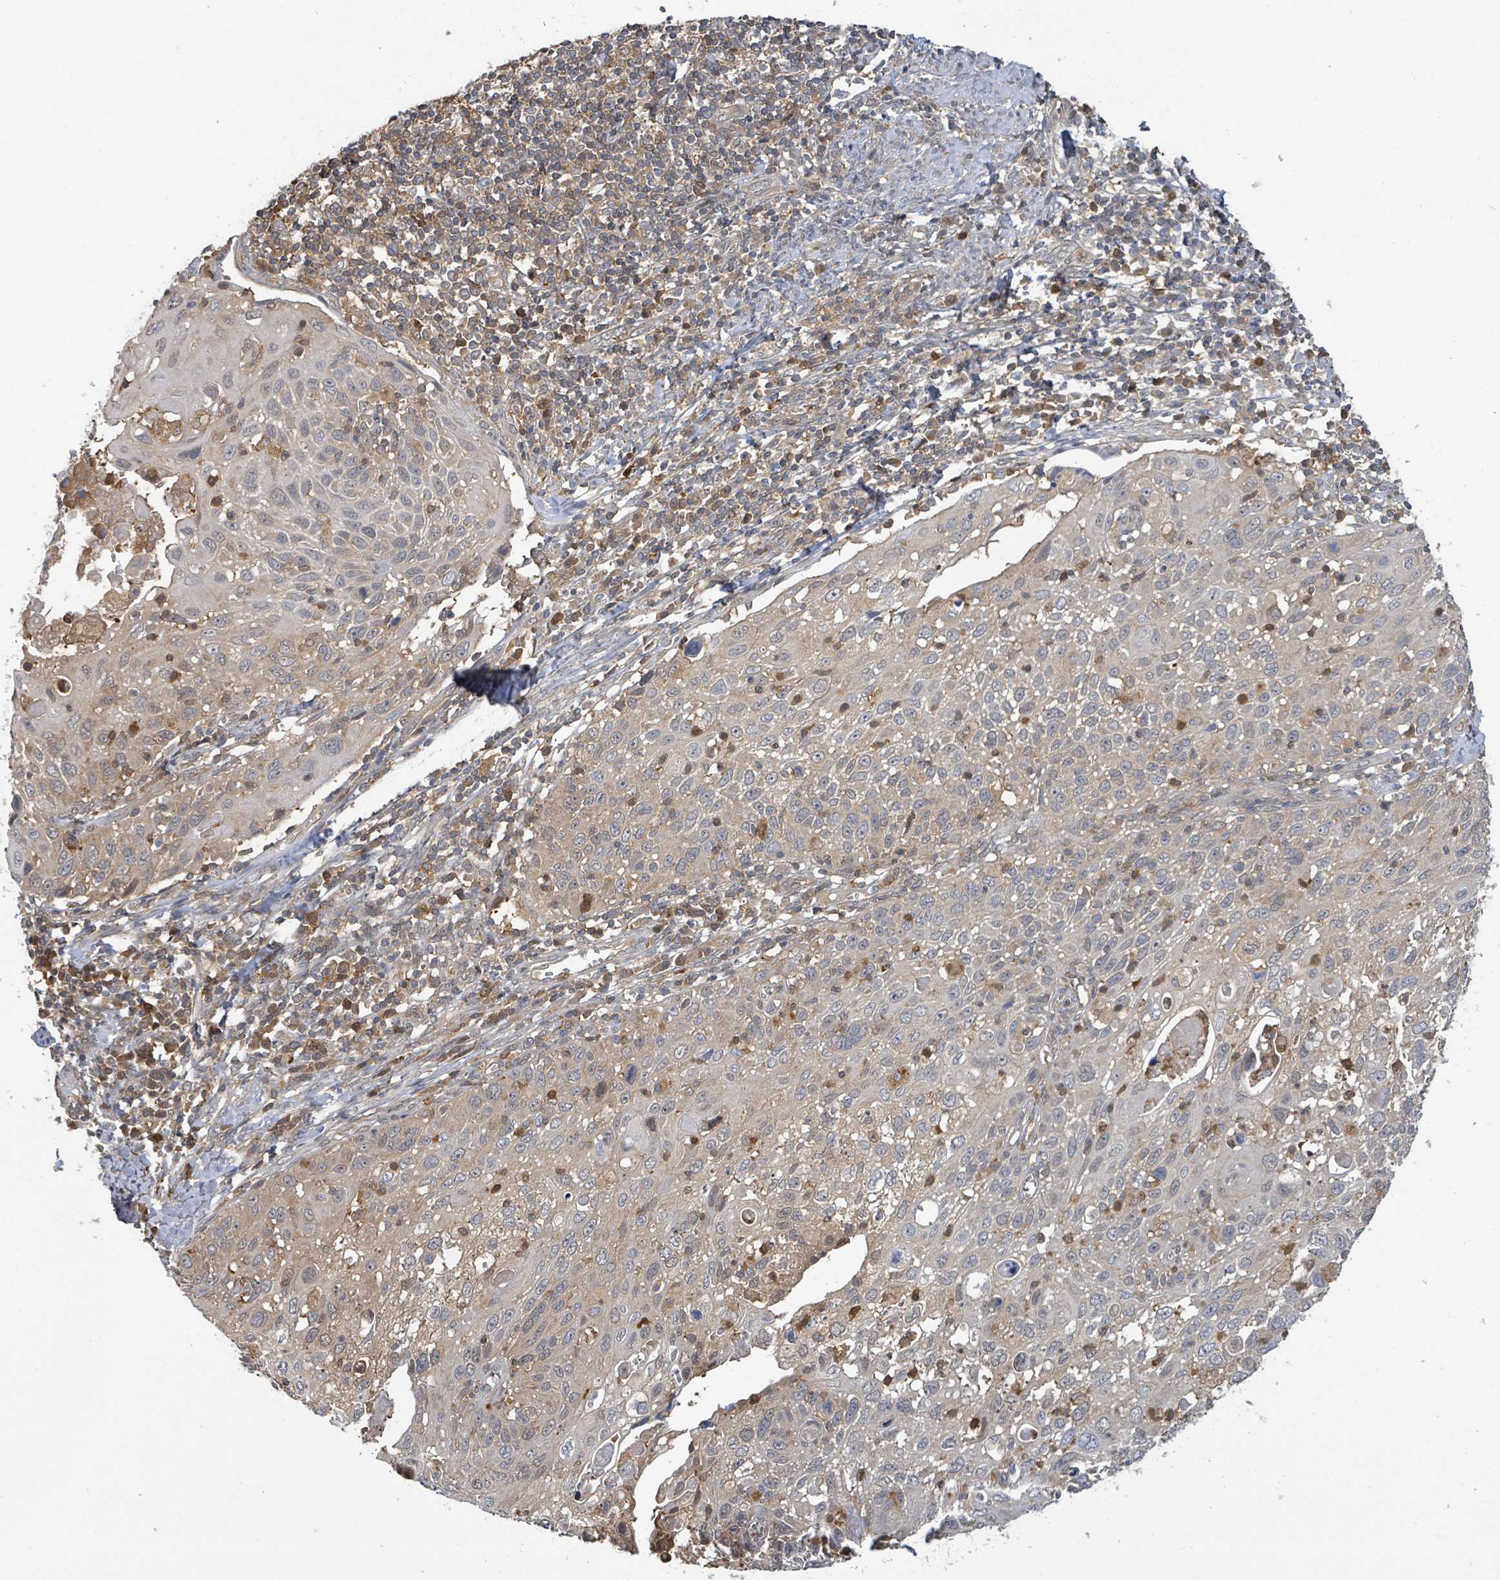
{"staining": {"intensity": "weak", "quantity": "25%-75%", "location": "cytoplasmic/membranous"}, "tissue": "cervical cancer", "cell_type": "Tumor cells", "image_type": "cancer", "snomed": [{"axis": "morphology", "description": "Squamous cell carcinoma, NOS"}, {"axis": "topography", "description": "Cervix"}], "caption": "This micrograph shows cervical cancer (squamous cell carcinoma) stained with IHC to label a protein in brown. The cytoplasmic/membranous of tumor cells show weak positivity for the protein. Nuclei are counter-stained blue.", "gene": "PGAM1", "patient": {"sex": "female", "age": 70}}